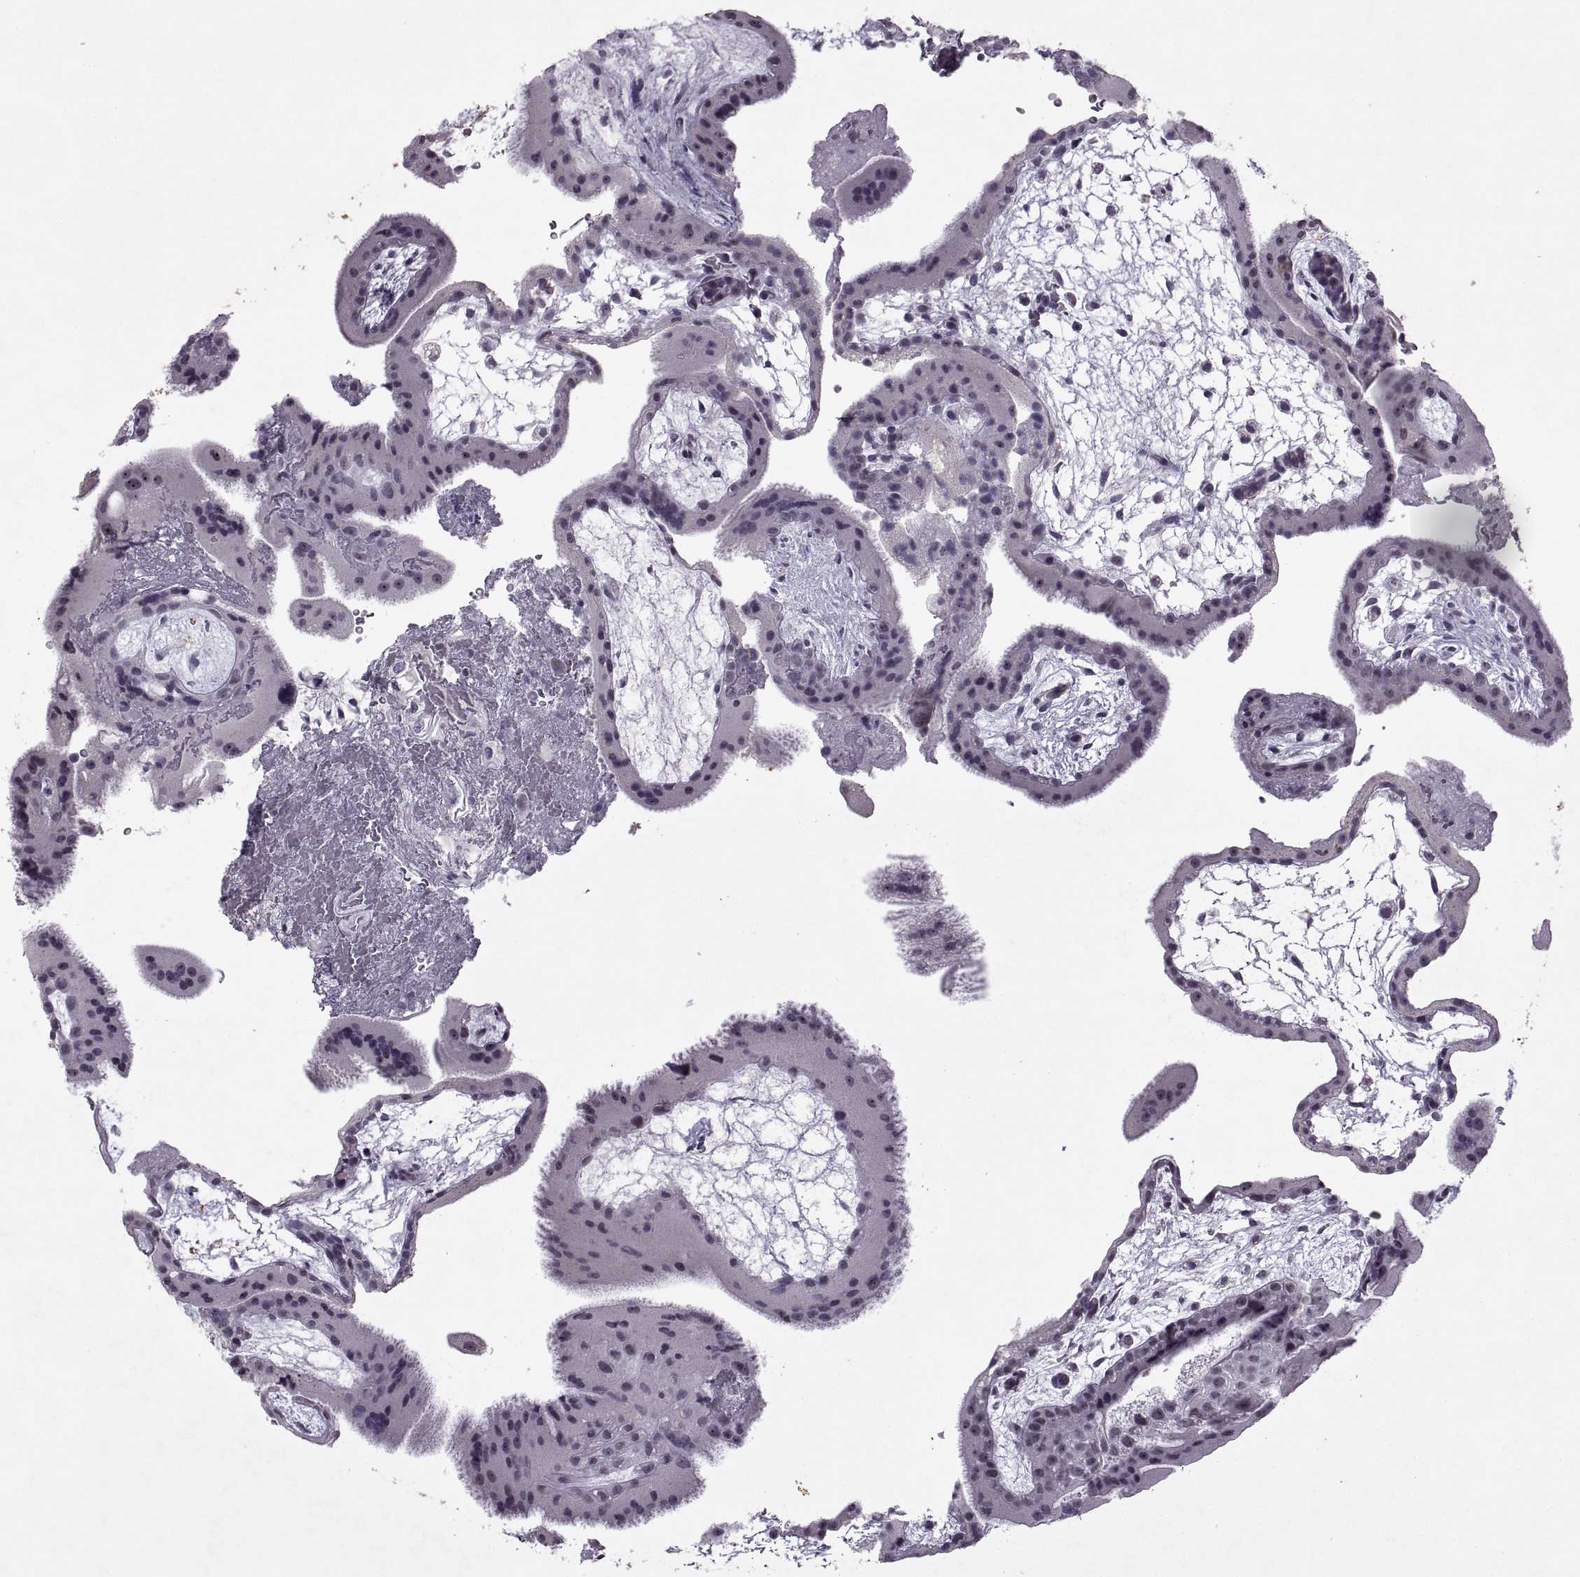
{"staining": {"intensity": "negative", "quantity": "none", "location": "none"}, "tissue": "placenta", "cell_type": "Decidual cells", "image_type": "normal", "snomed": [{"axis": "morphology", "description": "Normal tissue, NOS"}, {"axis": "topography", "description": "Placenta"}], "caption": "Immunohistochemistry image of normal placenta stained for a protein (brown), which displays no positivity in decidual cells.", "gene": "SINHCAF", "patient": {"sex": "female", "age": 19}}